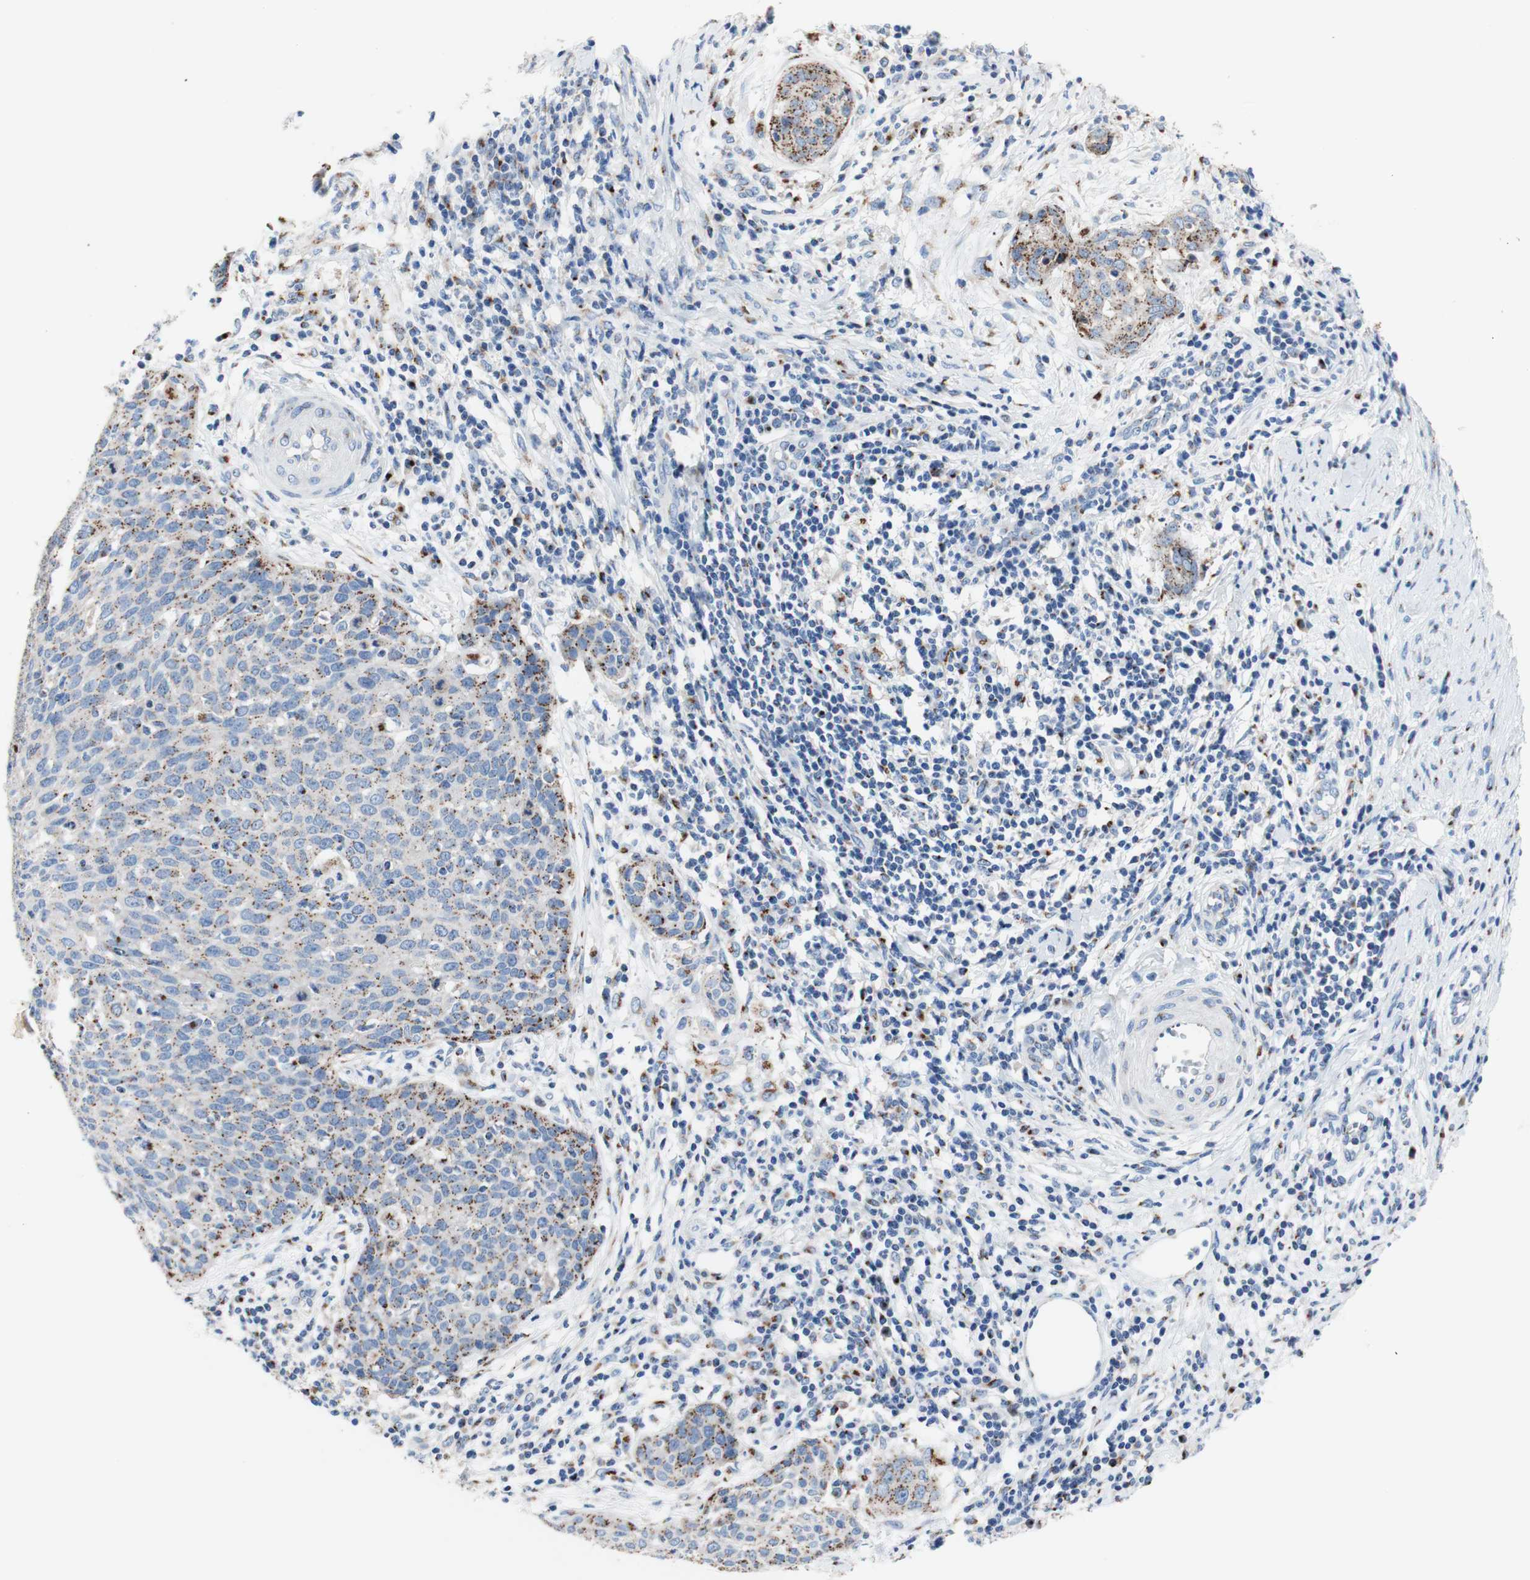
{"staining": {"intensity": "weak", "quantity": "25%-75%", "location": "cytoplasmic/membranous"}, "tissue": "cervical cancer", "cell_type": "Tumor cells", "image_type": "cancer", "snomed": [{"axis": "morphology", "description": "Squamous cell carcinoma, NOS"}, {"axis": "topography", "description": "Cervix"}], "caption": "Brown immunohistochemical staining in human cervical squamous cell carcinoma displays weak cytoplasmic/membranous staining in approximately 25%-75% of tumor cells. (DAB (3,3'-diaminobenzidine) = brown stain, brightfield microscopy at high magnification).", "gene": "GALNT2", "patient": {"sex": "female", "age": 38}}